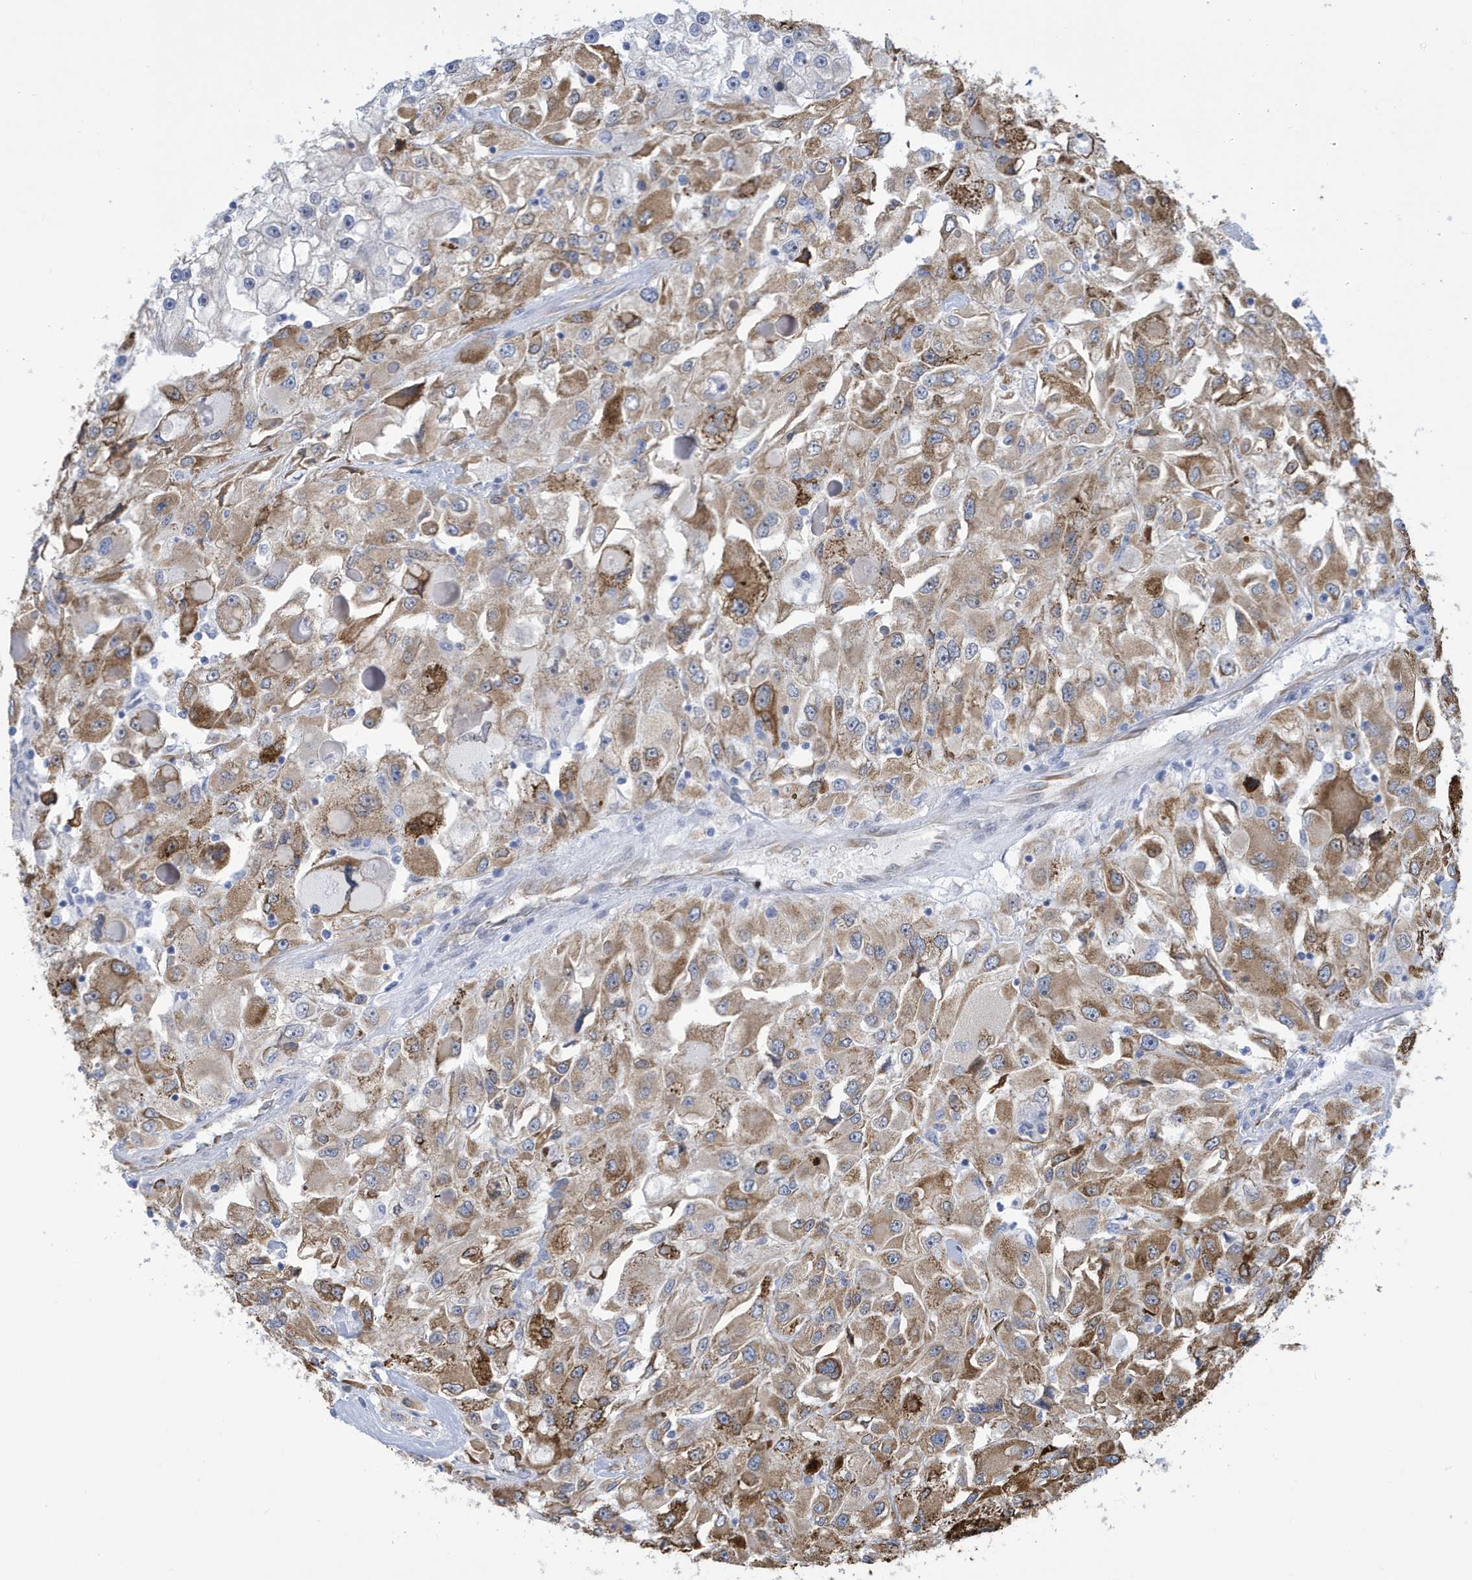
{"staining": {"intensity": "moderate", "quantity": "25%-75%", "location": "cytoplasmic/membranous"}, "tissue": "renal cancer", "cell_type": "Tumor cells", "image_type": "cancer", "snomed": [{"axis": "morphology", "description": "Adenocarcinoma, NOS"}, {"axis": "topography", "description": "Kidney"}], "caption": "Renal cancer stained with IHC demonstrates moderate cytoplasmic/membranous expression in approximately 25%-75% of tumor cells.", "gene": "SEMA3F", "patient": {"sex": "female", "age": 52}}